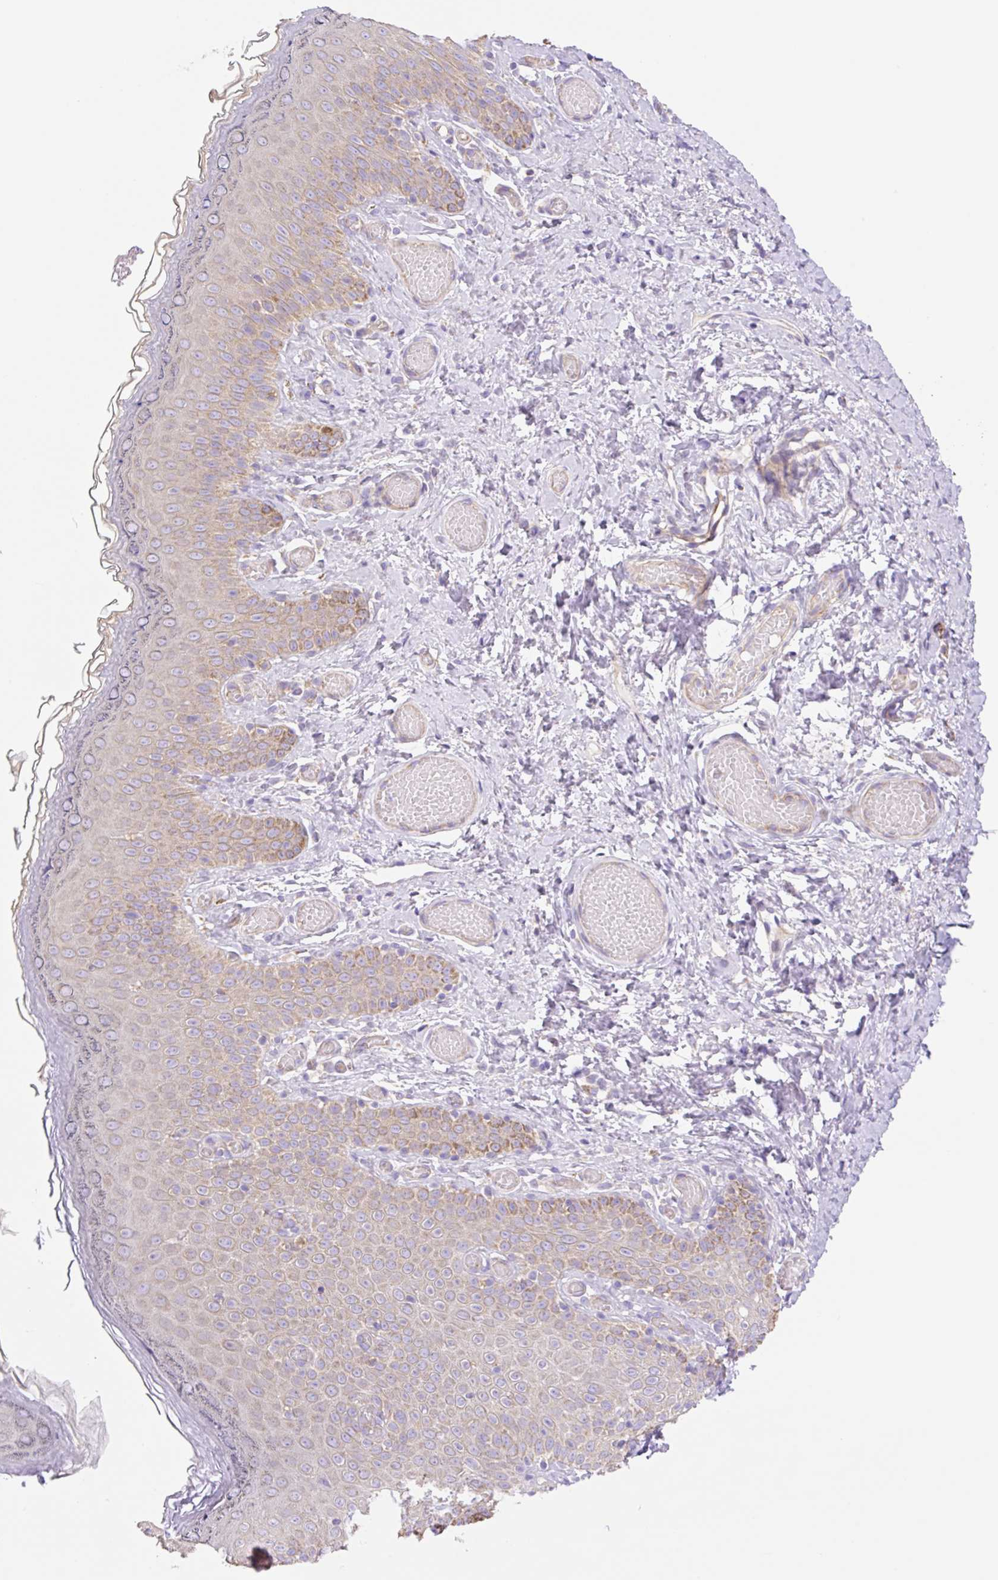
{"staining": {"intensity": "moderate", "quantity": "25%-75%", "location": "cytoplasmic/membranous"}, "tissue": "skin", "cell_type": "Epidermal cells", "image_type": "normal", "snomed": [{"axis": "morphology", "description": "Normal tissue, NOS"}, {"axis": "topography", "description": "Anal"}], "caption": "IHC micrograph of unremarkable skin stained for a protein (brown), which reveals medium levels of moderate cytoplasmic/membranous positivity in about 25%-75% of epidermal cells.", "gene": "ESAM", "patient": {"sex": "female", "age": 40}}